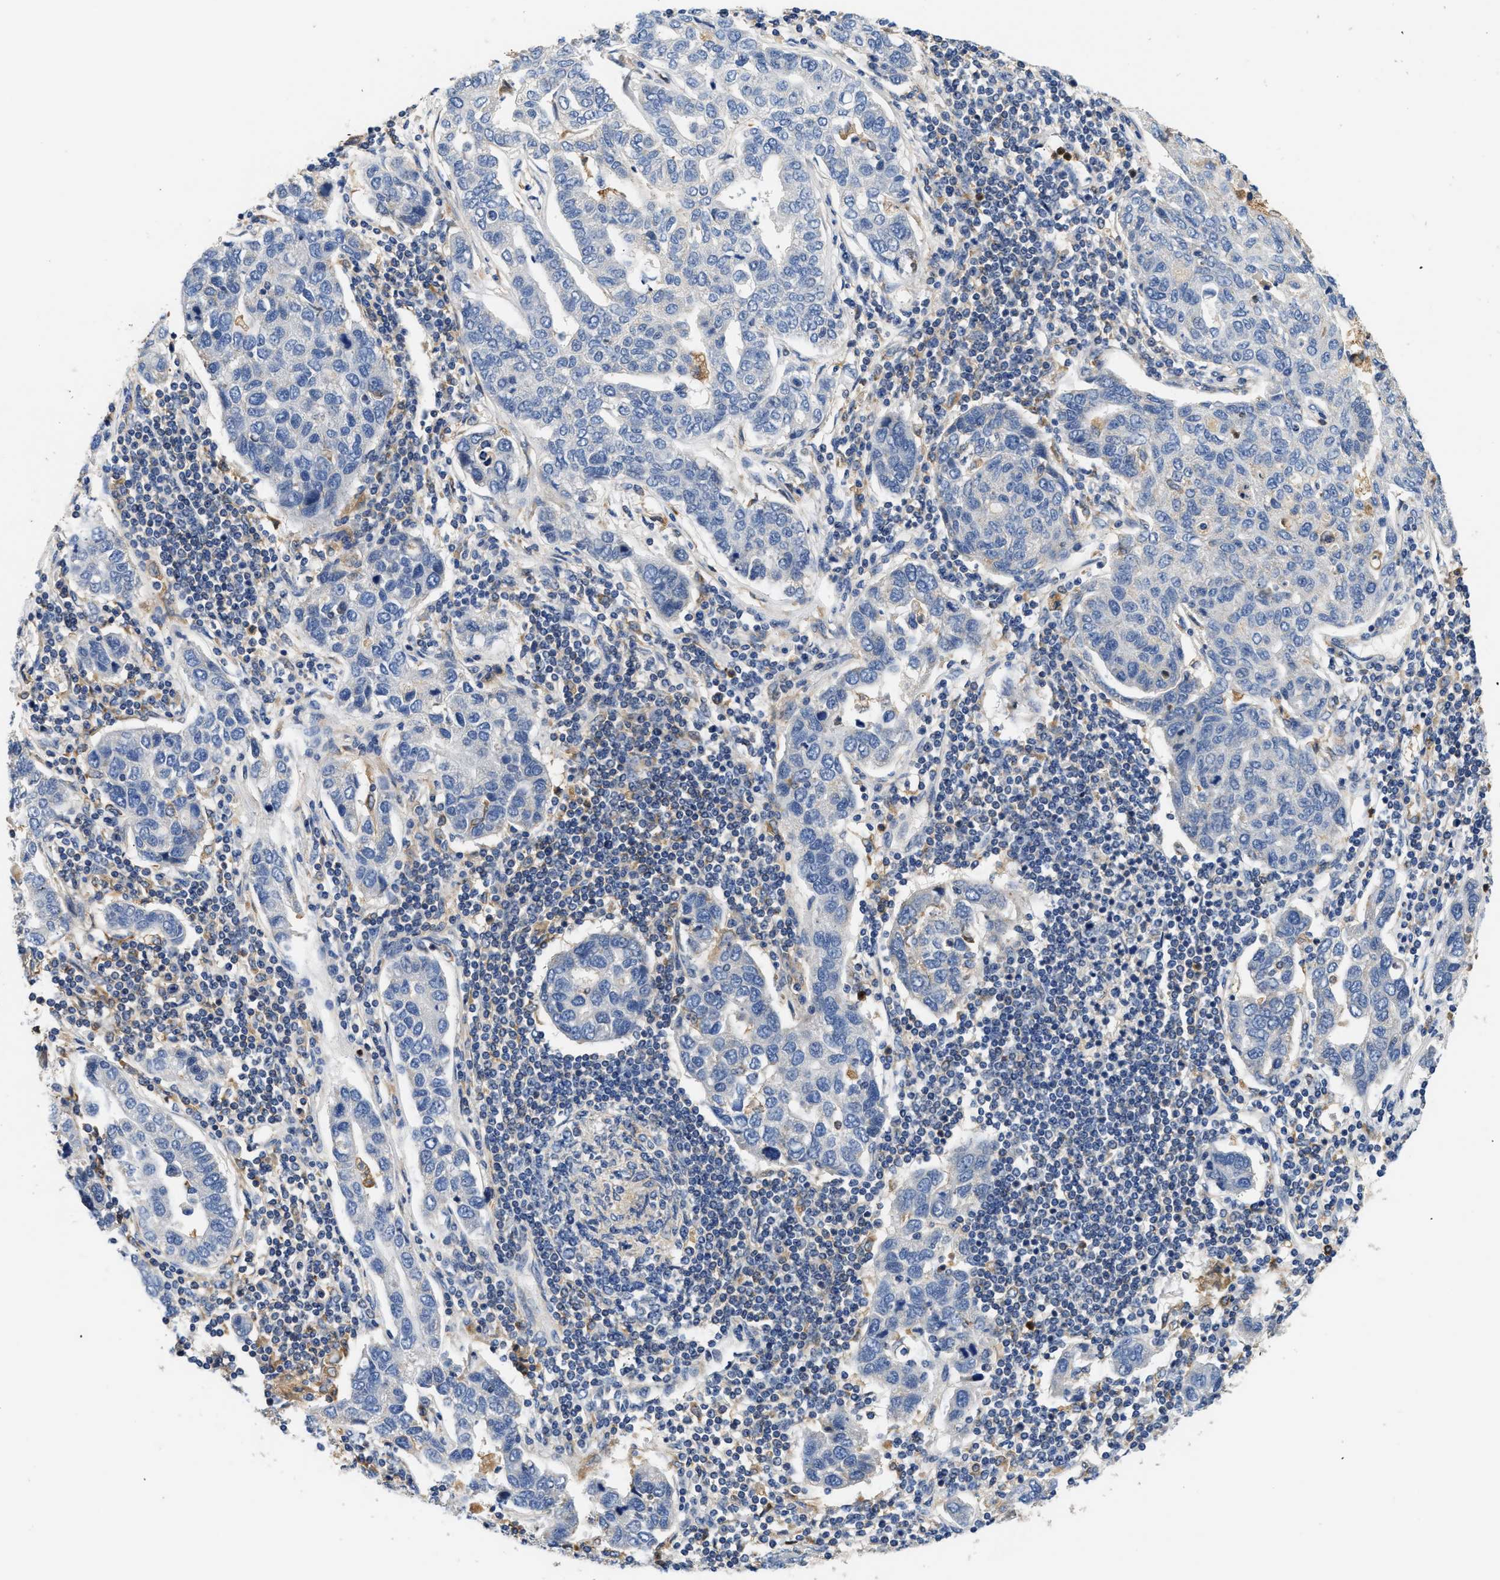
{"staining": {"intensity": "negative", "quantity": "none", "location": "none"}, "tissue": "pancreatic cancer", "cell_type": "Tumor cells", "image_type": "cancer", "snomed": [{"axis": "morphology", "description": "Adenocarcinoma, NOS"}, {"axis": "topography", "description": "Pancreas"}], "caption": "Immunohistochemistry of human pancreatic cancer exhibits no positivity in tumor cells.", "gene": "RAB31", "patient": {"sex": "female", "age": 61}}